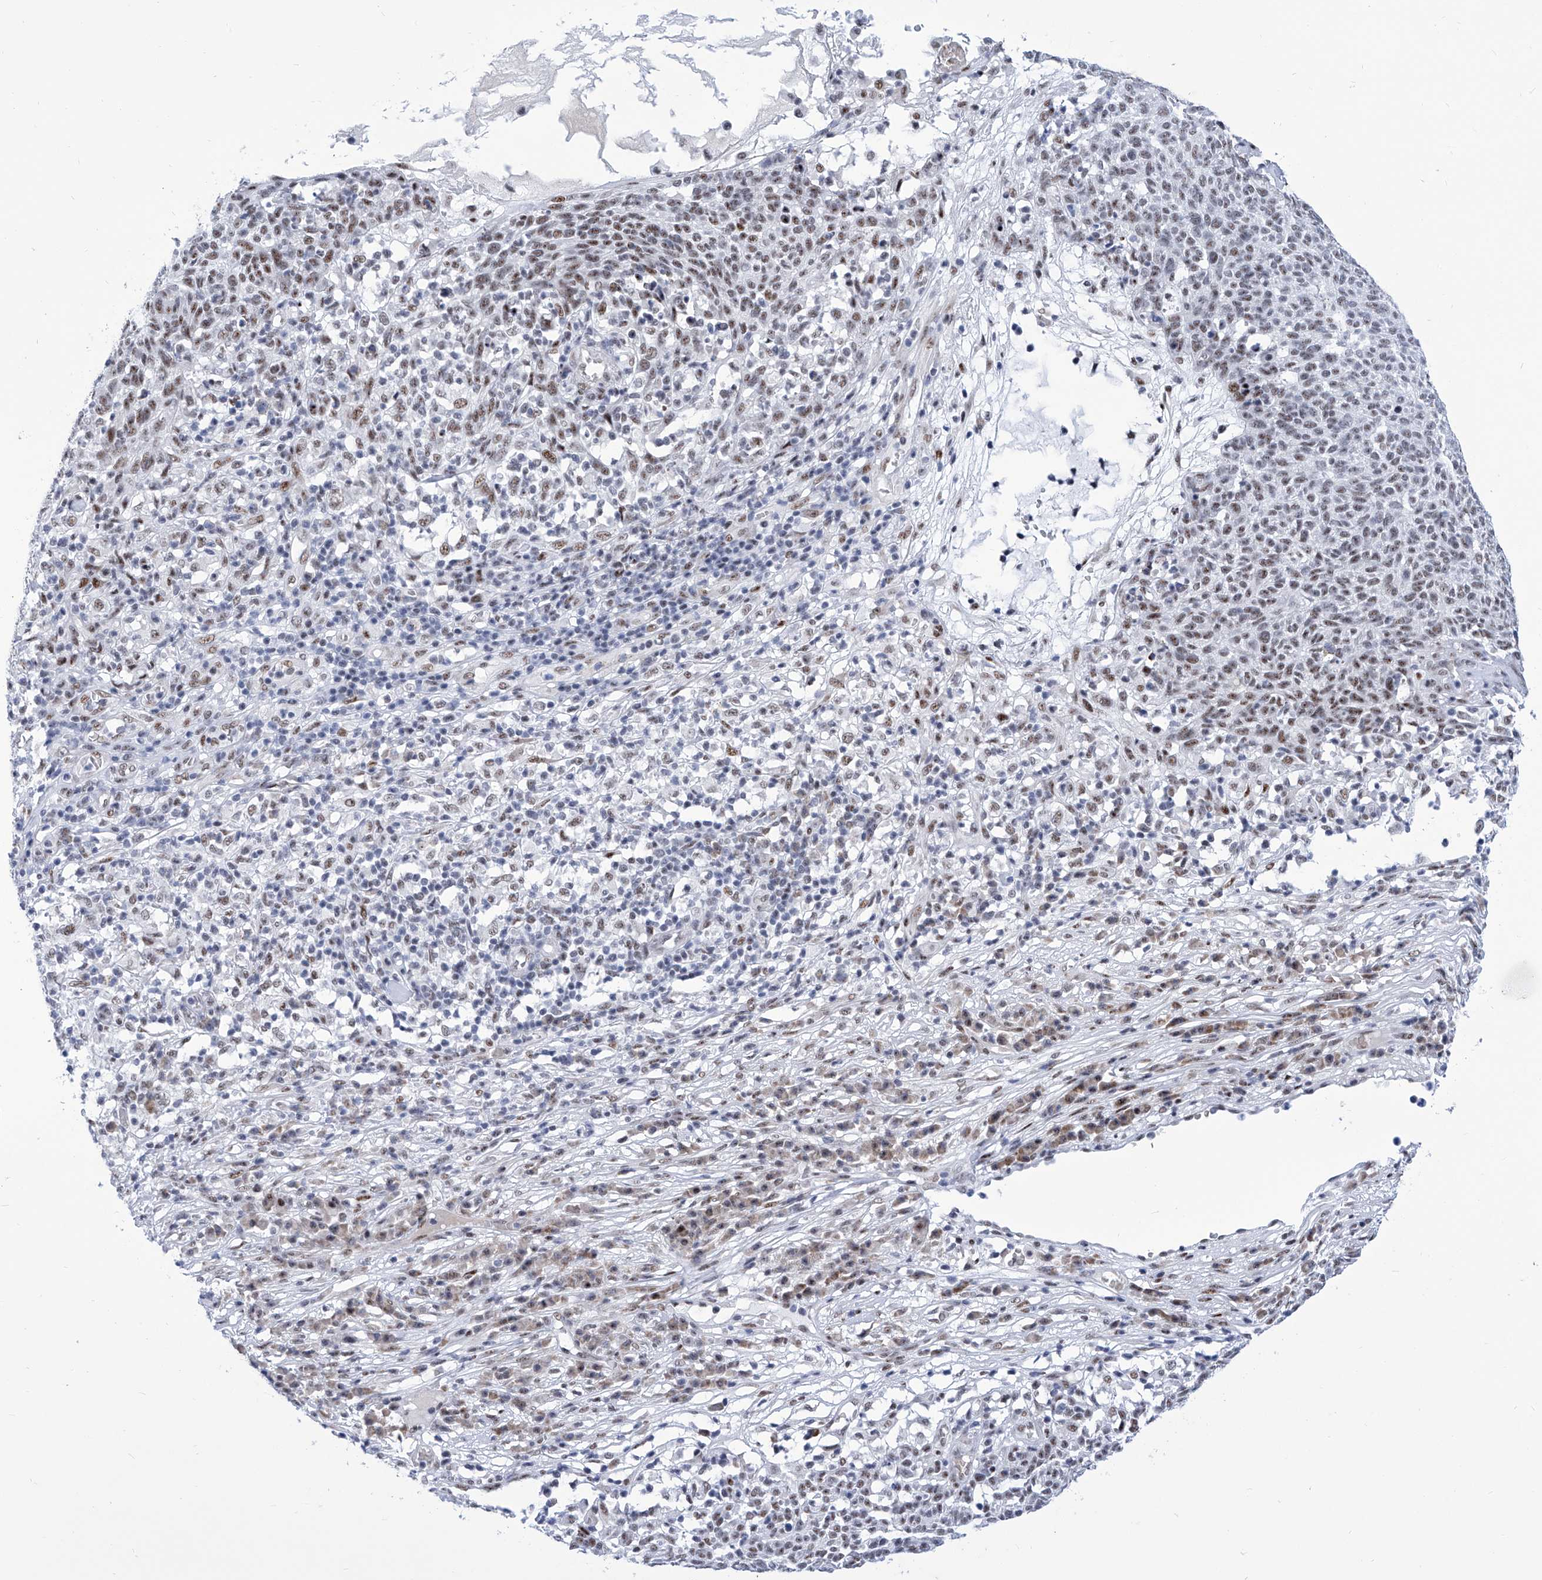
{"staining": {"intensity": "moderate", "quantity": "25%-75%", "location": "nuclear"}, "tissue": "skin cancer", "cell_type": "Tumor cells", "image_type": "cancer", "snomed": [{"axis": "morphology", "description": "Squamous cell carcinoma, NOS"}, {"axis": "topography", "description": "Skin"}], "caption": "An immunohistochemistry histopathology image of neoplastic tissue is shown. Protein staining in brown highlights moderate nuclear positivity in skin cancer (squamous cell carcinoma) within tumor cells. Nuclei are stained in blue.", "gene": "SART1", "patient": {"sex": "female", "age": 90}}